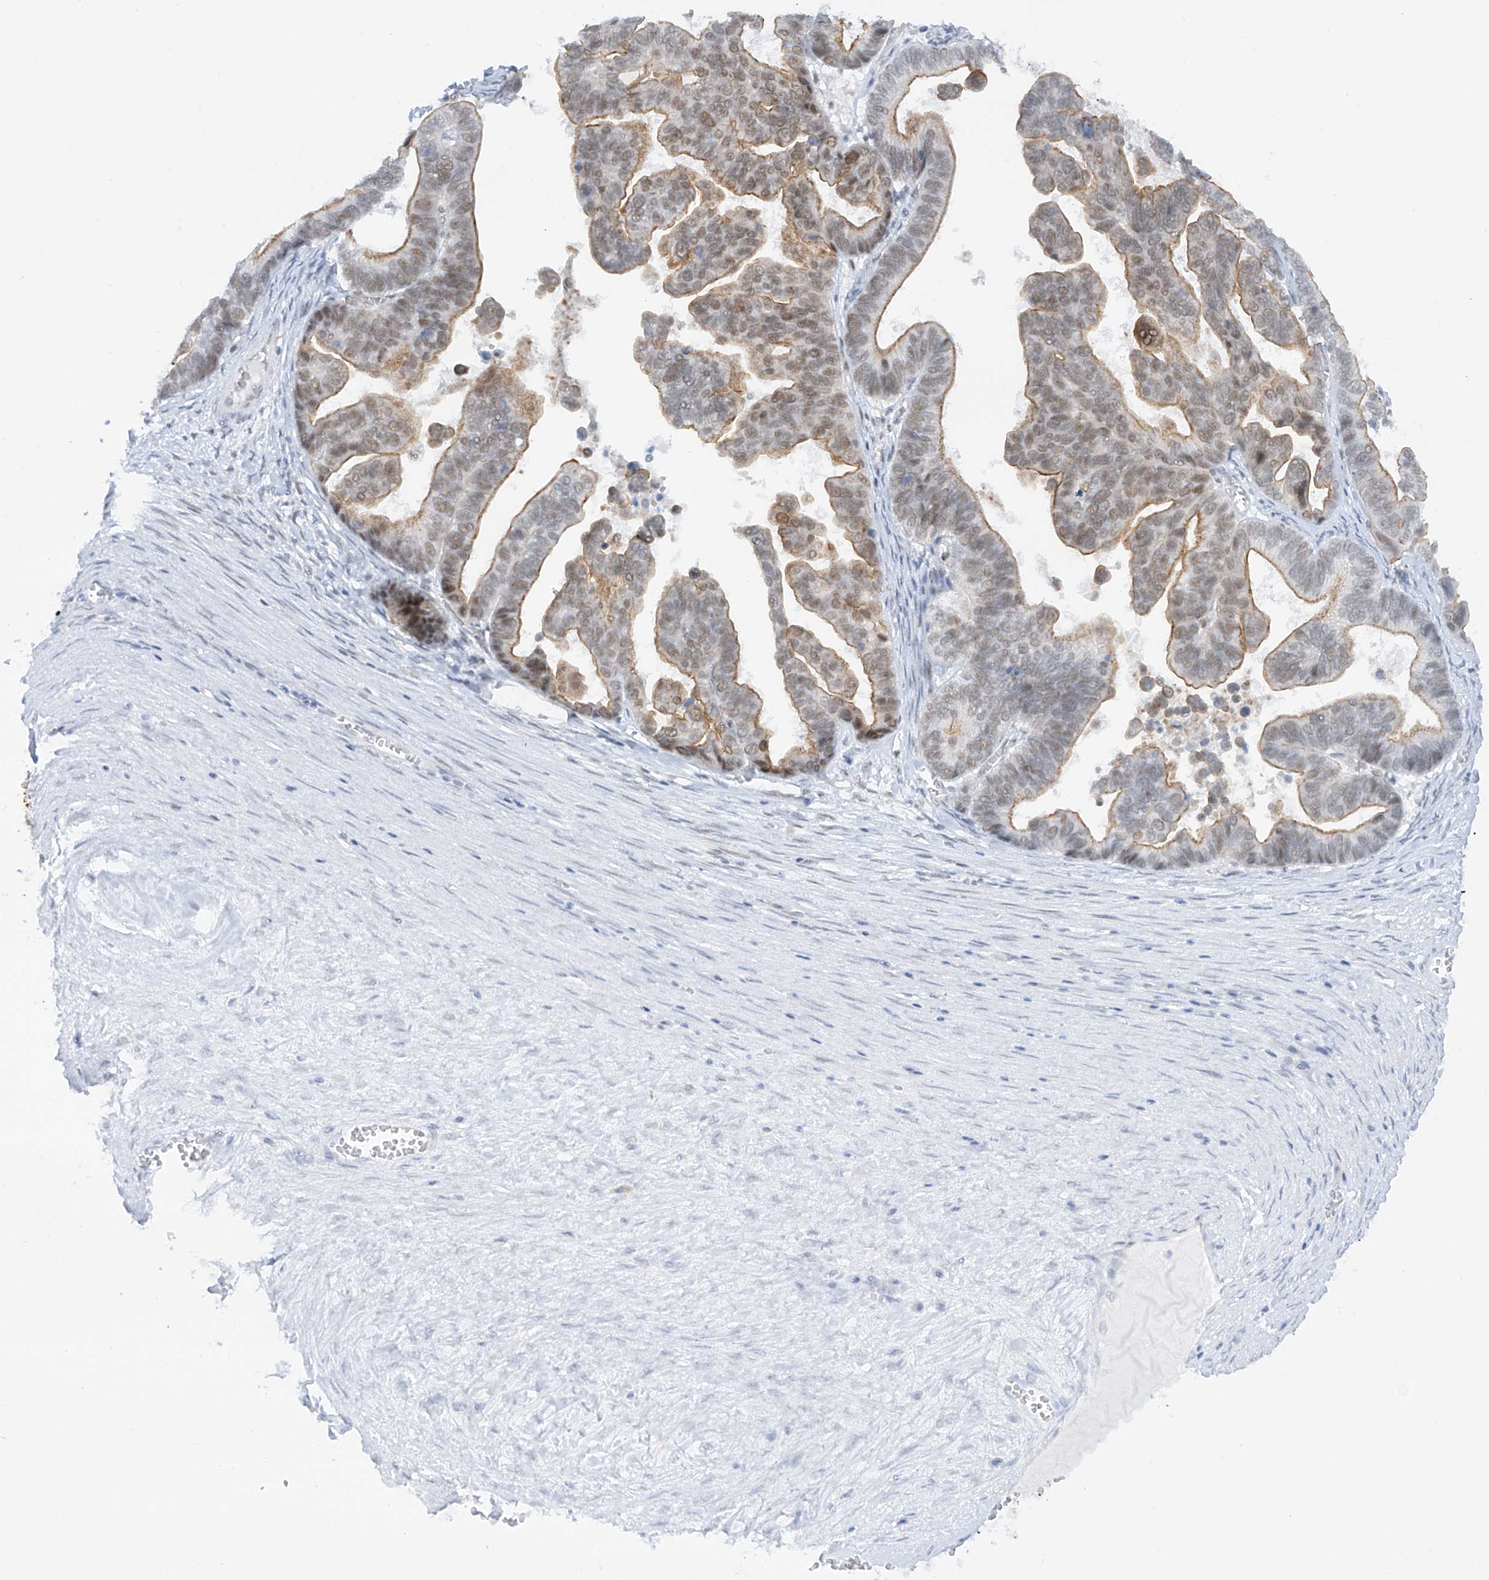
{"staining": {"intensity": "moderate", "quantity": "25%-75%", "location": "cytoplasmic/membranous,nuclear"}, "tissue": "ovarian cancer", "cell_type": "Tumor cells", "image_type": "cancer", "snomed": [{"axis": "morphology", "description": "Cystadenocarcinoma, serous, NOS"}, {"axis": "topography", "description": "Ovary"}], "caption": "Brown immunohistochemical staining in human ovarian cancer exhibits moderate cytoplasmic/membranous and nuclear positivity in about 25%-75% of tumor cells. (DAB = brown stain, brightfield microscopy at high magnification).", "gene": "POGK", "patient": {"sex": "female", "age": 56}}